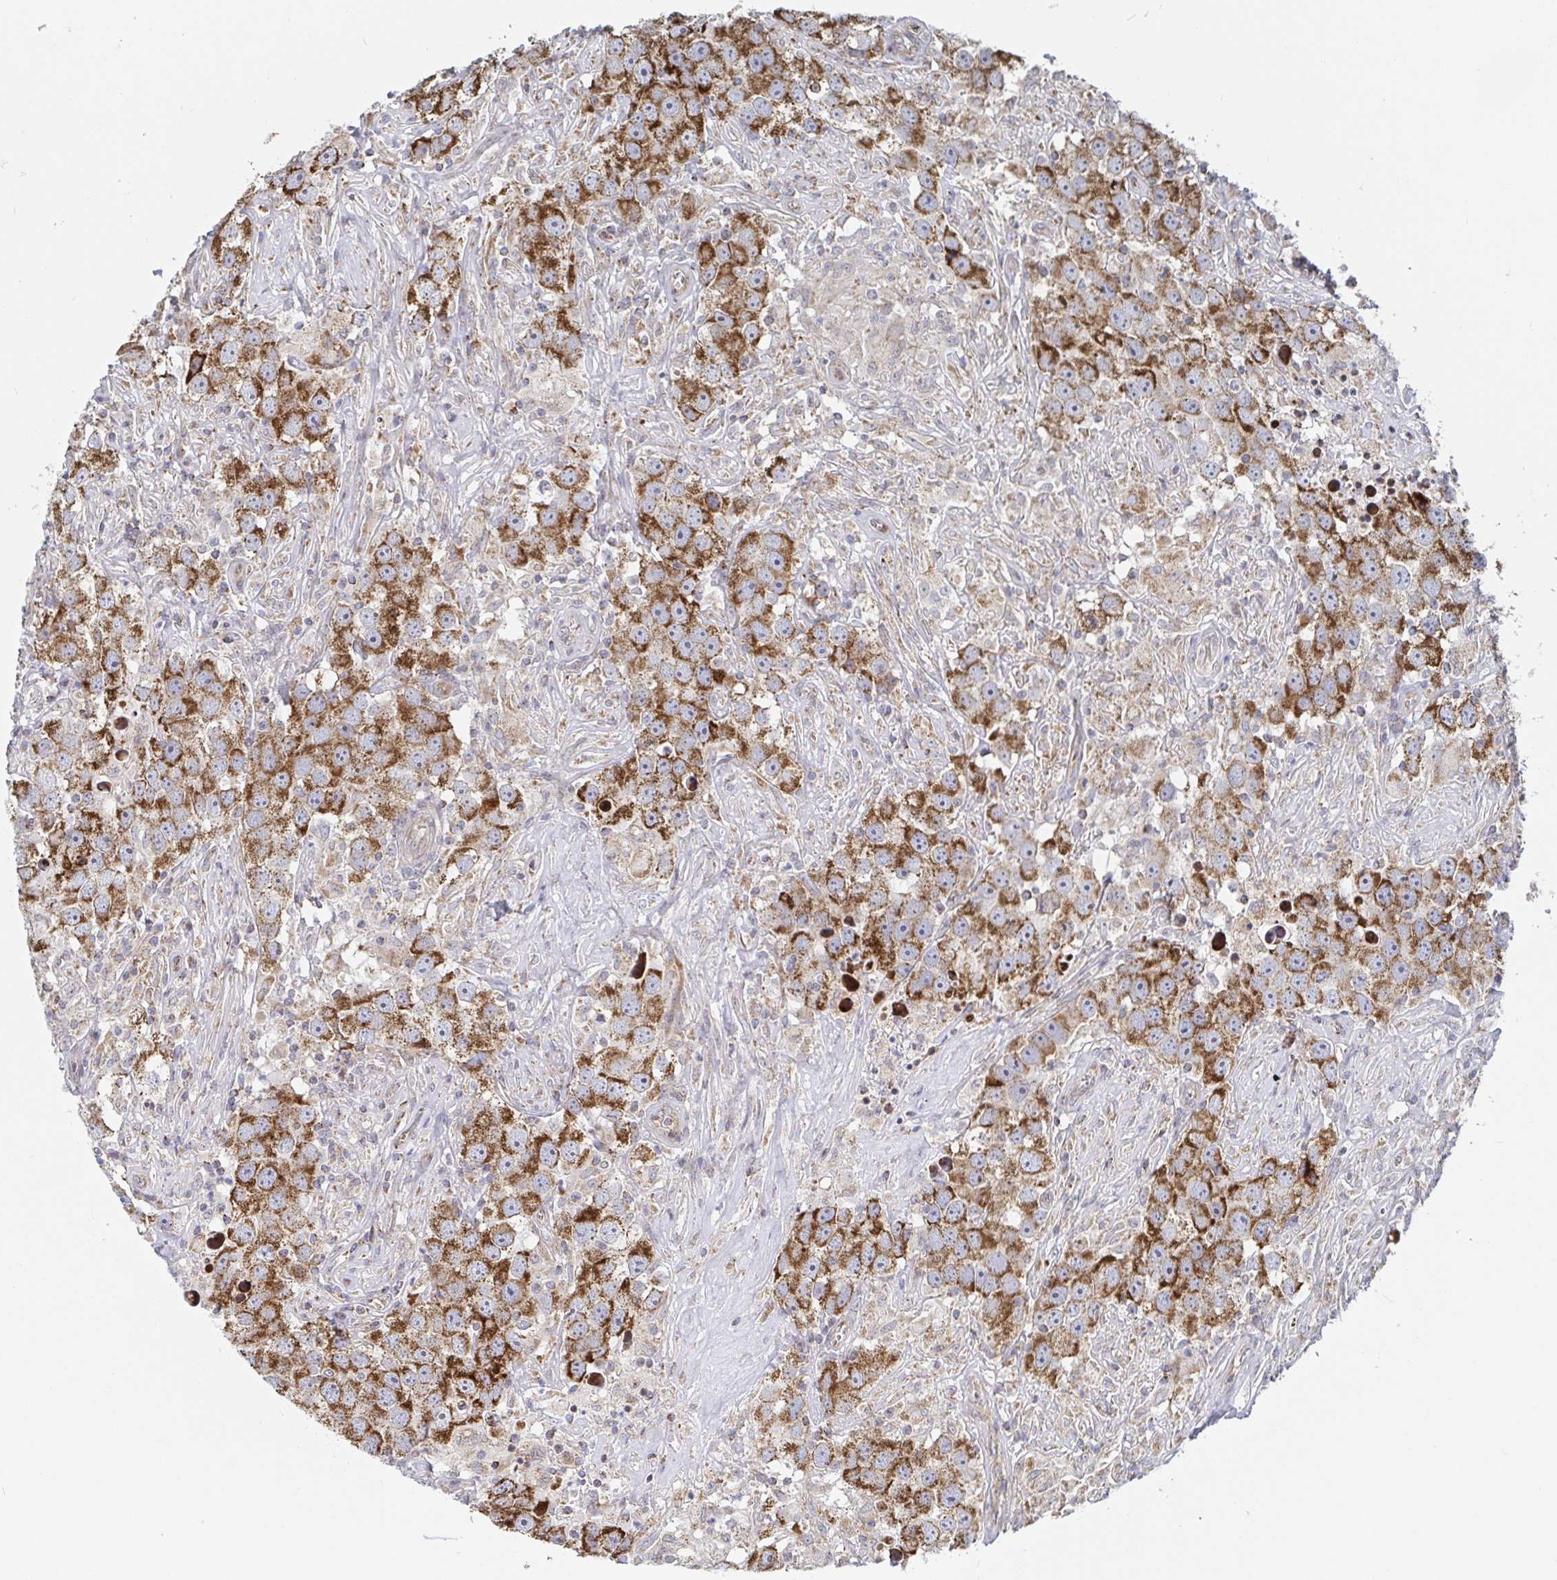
{"staining": {"intensity": "moderate", "quantity": ">75%", "location": "cytoplasmic/membranous"}, "tissue": "testis cancer", "cell_type": "Tumor cells", "image_type": "cancer", "snomed": [{"axis": "morphology", "description": "Seminoma, NOS"}, {"axis": "topography", "description": "Testis"}], "caption": "Seminoma (testis) tissue displays moderate cytoplasmic/membranous staining in approximately >75% of tumor cells", "gene": "STARD8", "patient": {"sex": "male", "age": 49}}